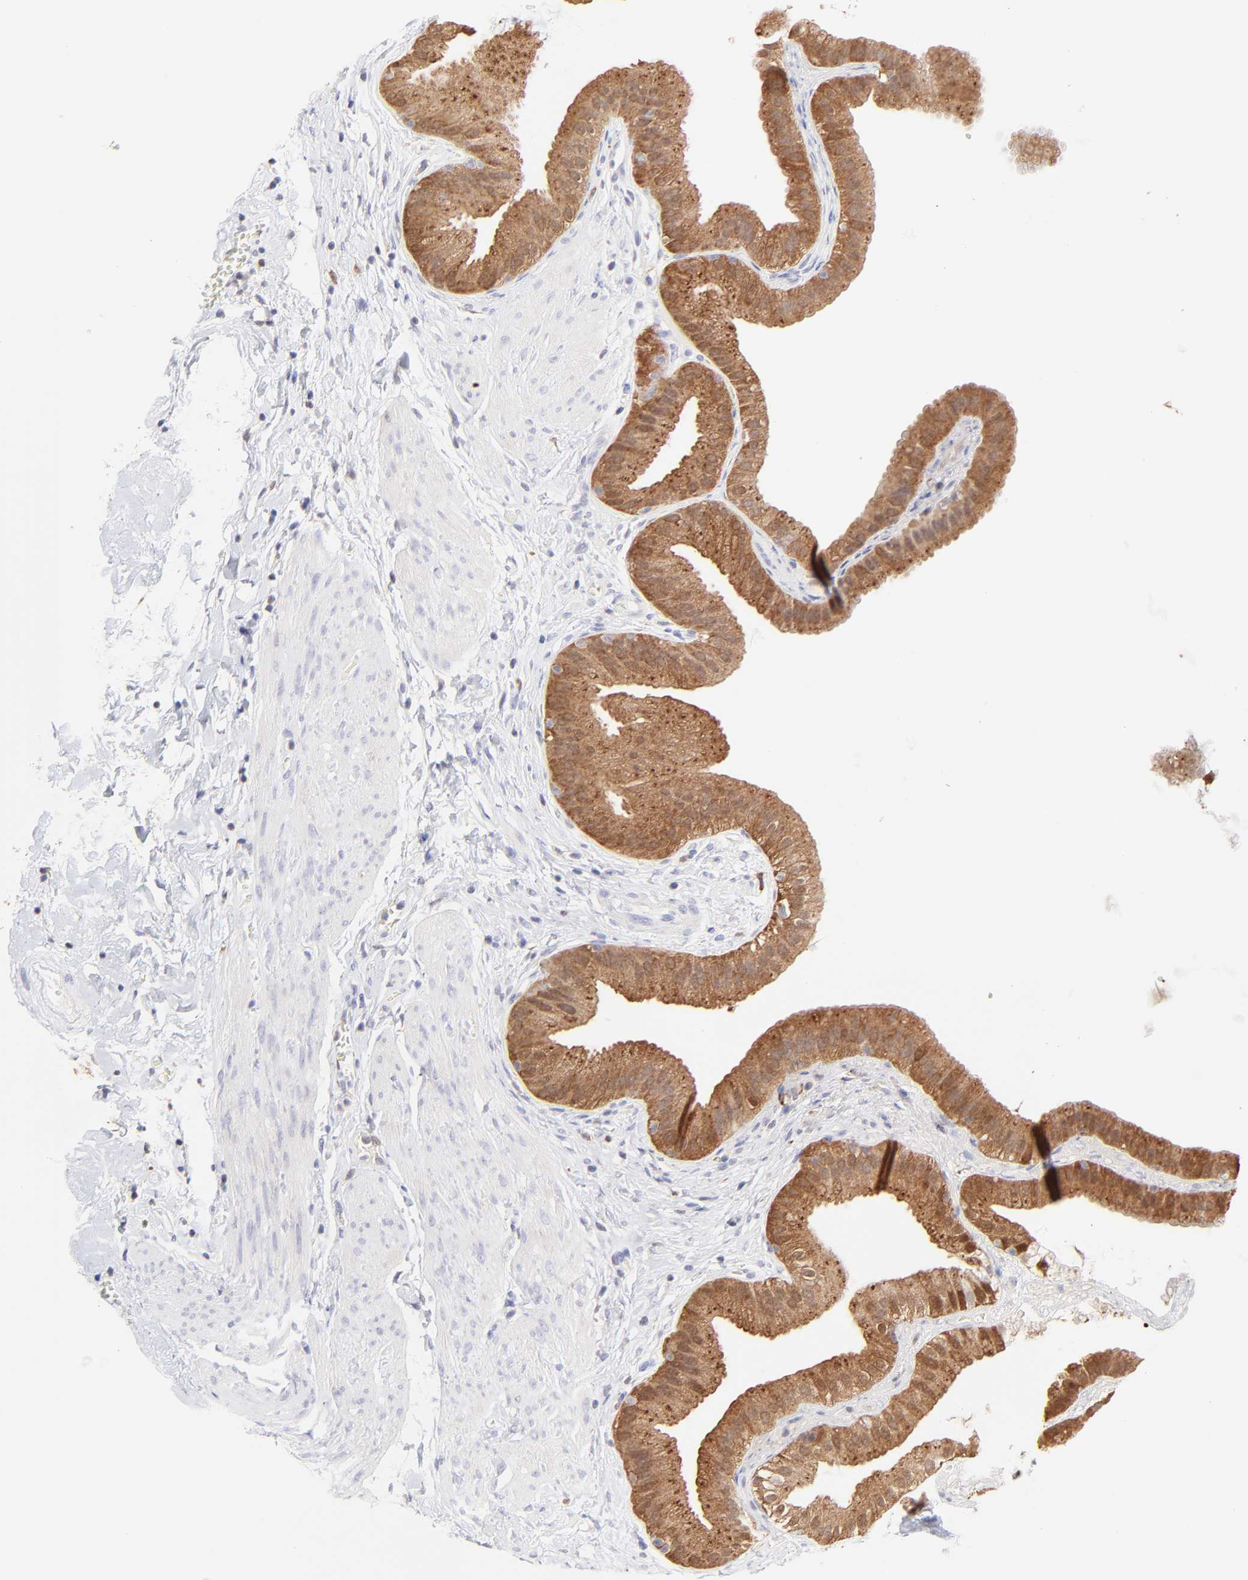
{"staining": {"intensity": "moderate", "quantity": ">75%", "location": "cytoplasmic/membranous"}, "tissue": "gallbladder", "cell_type": "Glandular cells", "image_type": "normal", "snomed": [{"axis": "morphology", "description": "Normal tissue, NOS"}, {"axis": "topography", "description": "Gallbladder"}], "caption": "Immunohistochemistry (DAB (3,3'-diaminobenzidine)) staining of benign human gallbladder reveals moderate cytoplasmic/membranous protein expression in approximately >75% of glandular cells. (Stains: DAB in brown, nuclei in blue, Microscopy: brightfield microscopy at high magnification).", "gene": "HYAL1", "patient": {"sex": "female", "age": 63}}